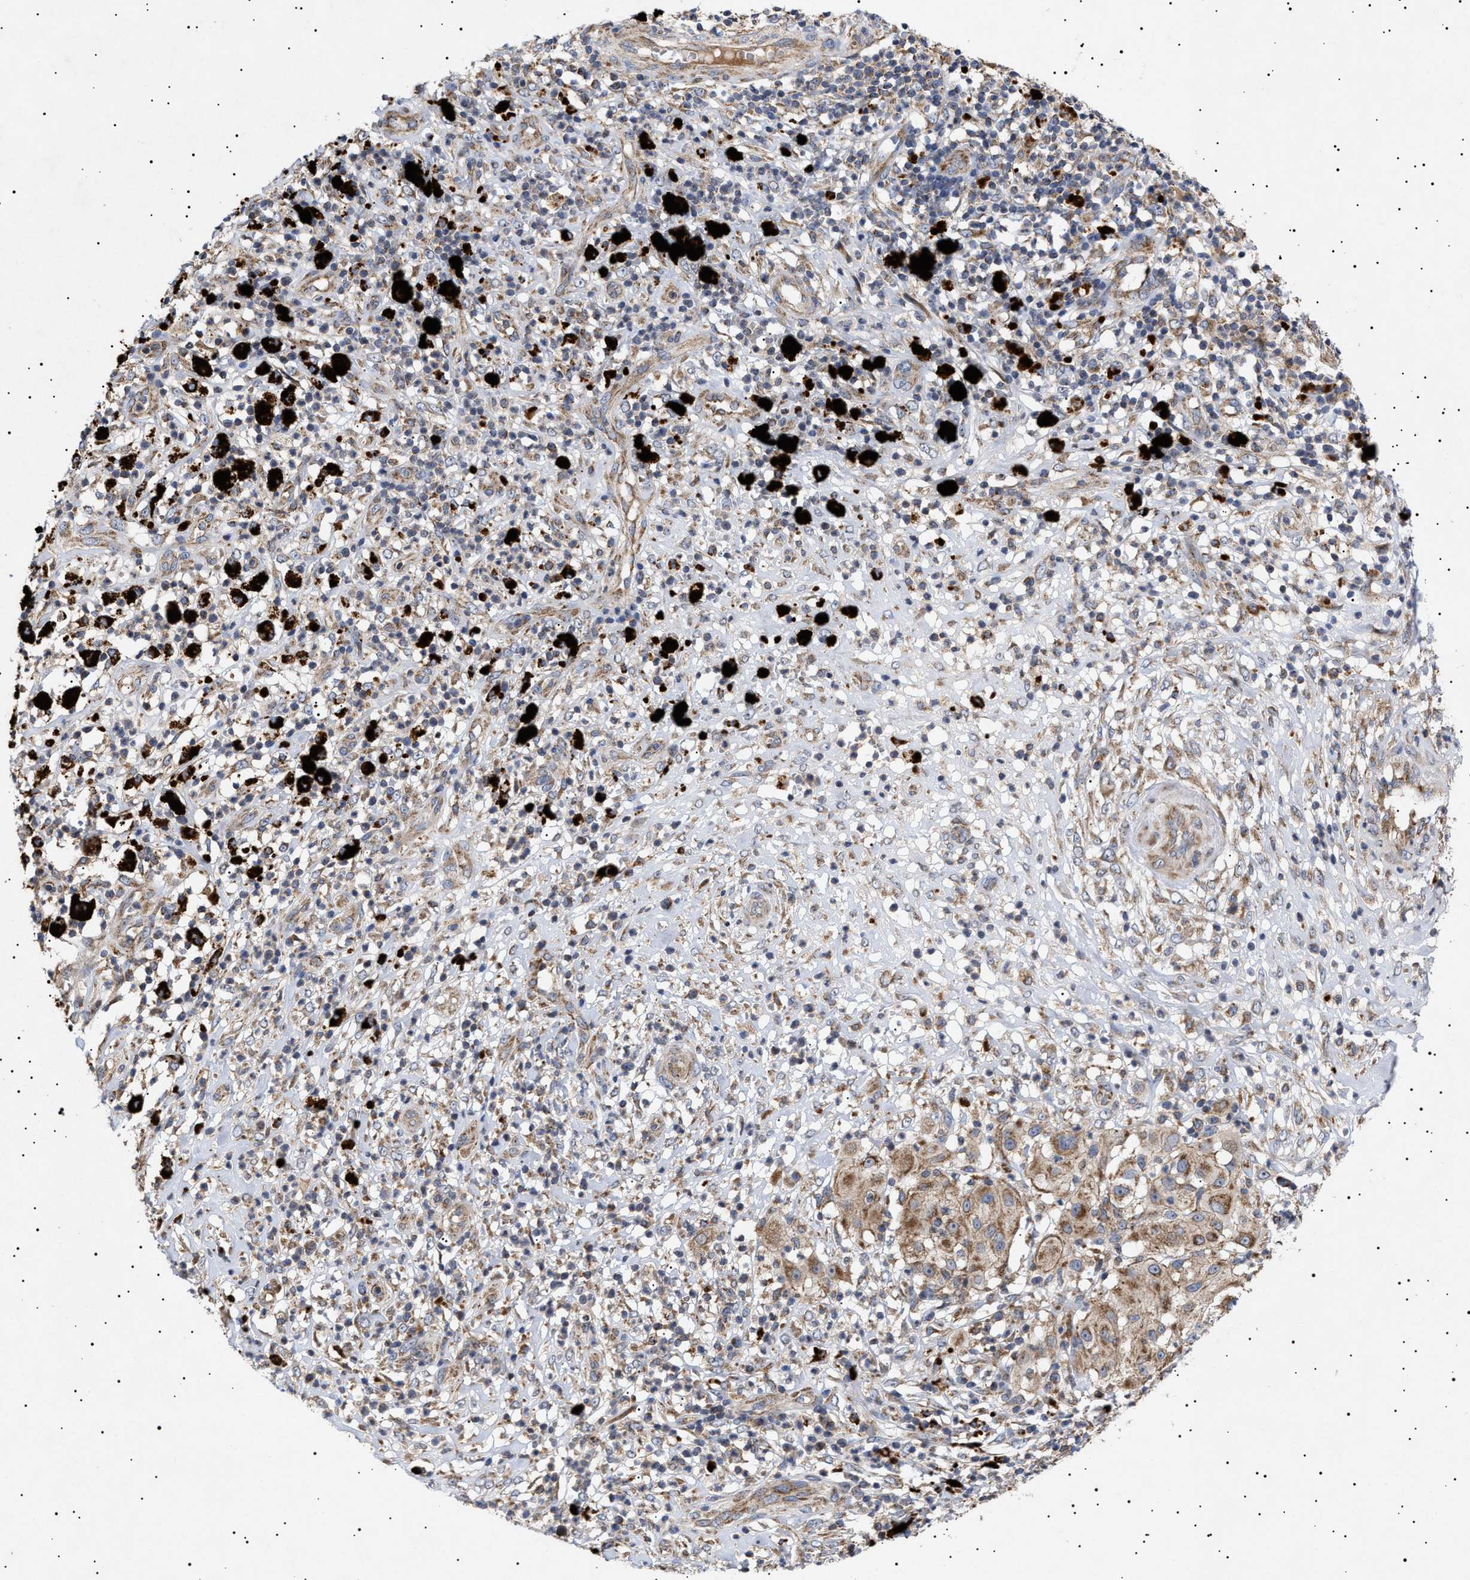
{"staining": {"intensity": "moderate", "quantity": ">75%", "location": "cytoplasmic/membranous"}, "tissue": "melanoma", "cell_type": "Tumor cells", "image_type": "cancer", "snomed": [{"axis": "morphology", "description": "Necrosis, NOS"}, {"axis": "morphology", "description": "Malignant melanoma, NOS"}, {"axis": "topography", "description": "Skin"}], "caption": "Immunohistochemical staining of human melanoma shows medium levels of moderate cytoplasmic/membranous expression in about >75% of tumor cells. The protein is shown in brown color, while the nuclei are stained blue.", "gene": "MRPL10", "patient": {"sex": "female", "age": 87}}